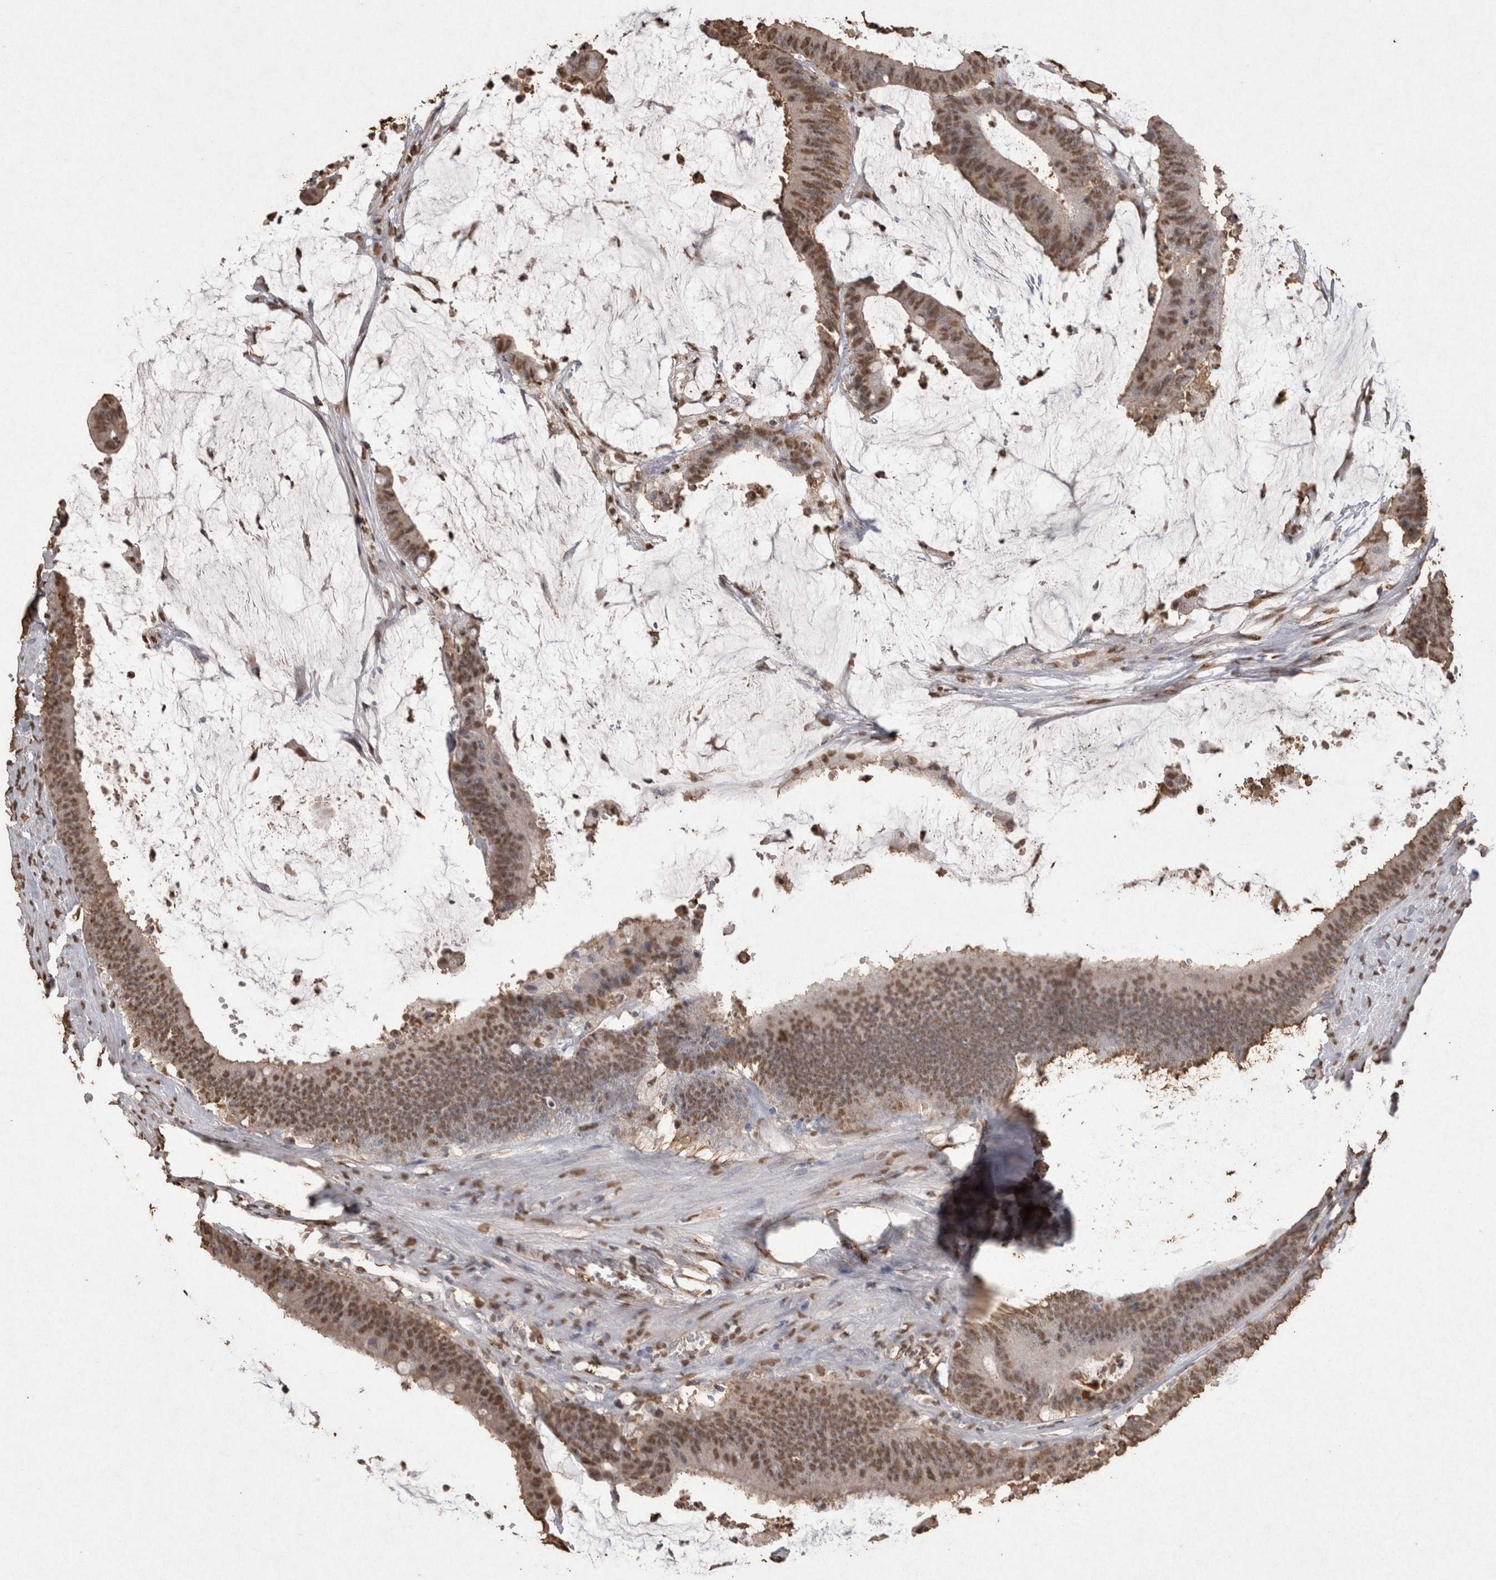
{"staining": {"intensity": "moderate", "quantity": ">75%", "location": "nuclear"}, "tissue": "colorectal cancer", "cell_type": "Tumor cells", "image_type": "cancer", "snomed": [{"axis": "morphology", "description": "Adenocarcinoma, NOS"}, {"axis": "topography", "description": "Rectum"}], "caption": "DAB immunohistochemical staining of adenocarcinoma (colorectal) displays moderate nuclear protein staining in approximately >75% of tumor cells.", "gene": "POU5F1", "patient": {"sex": "female", "age": 66}}